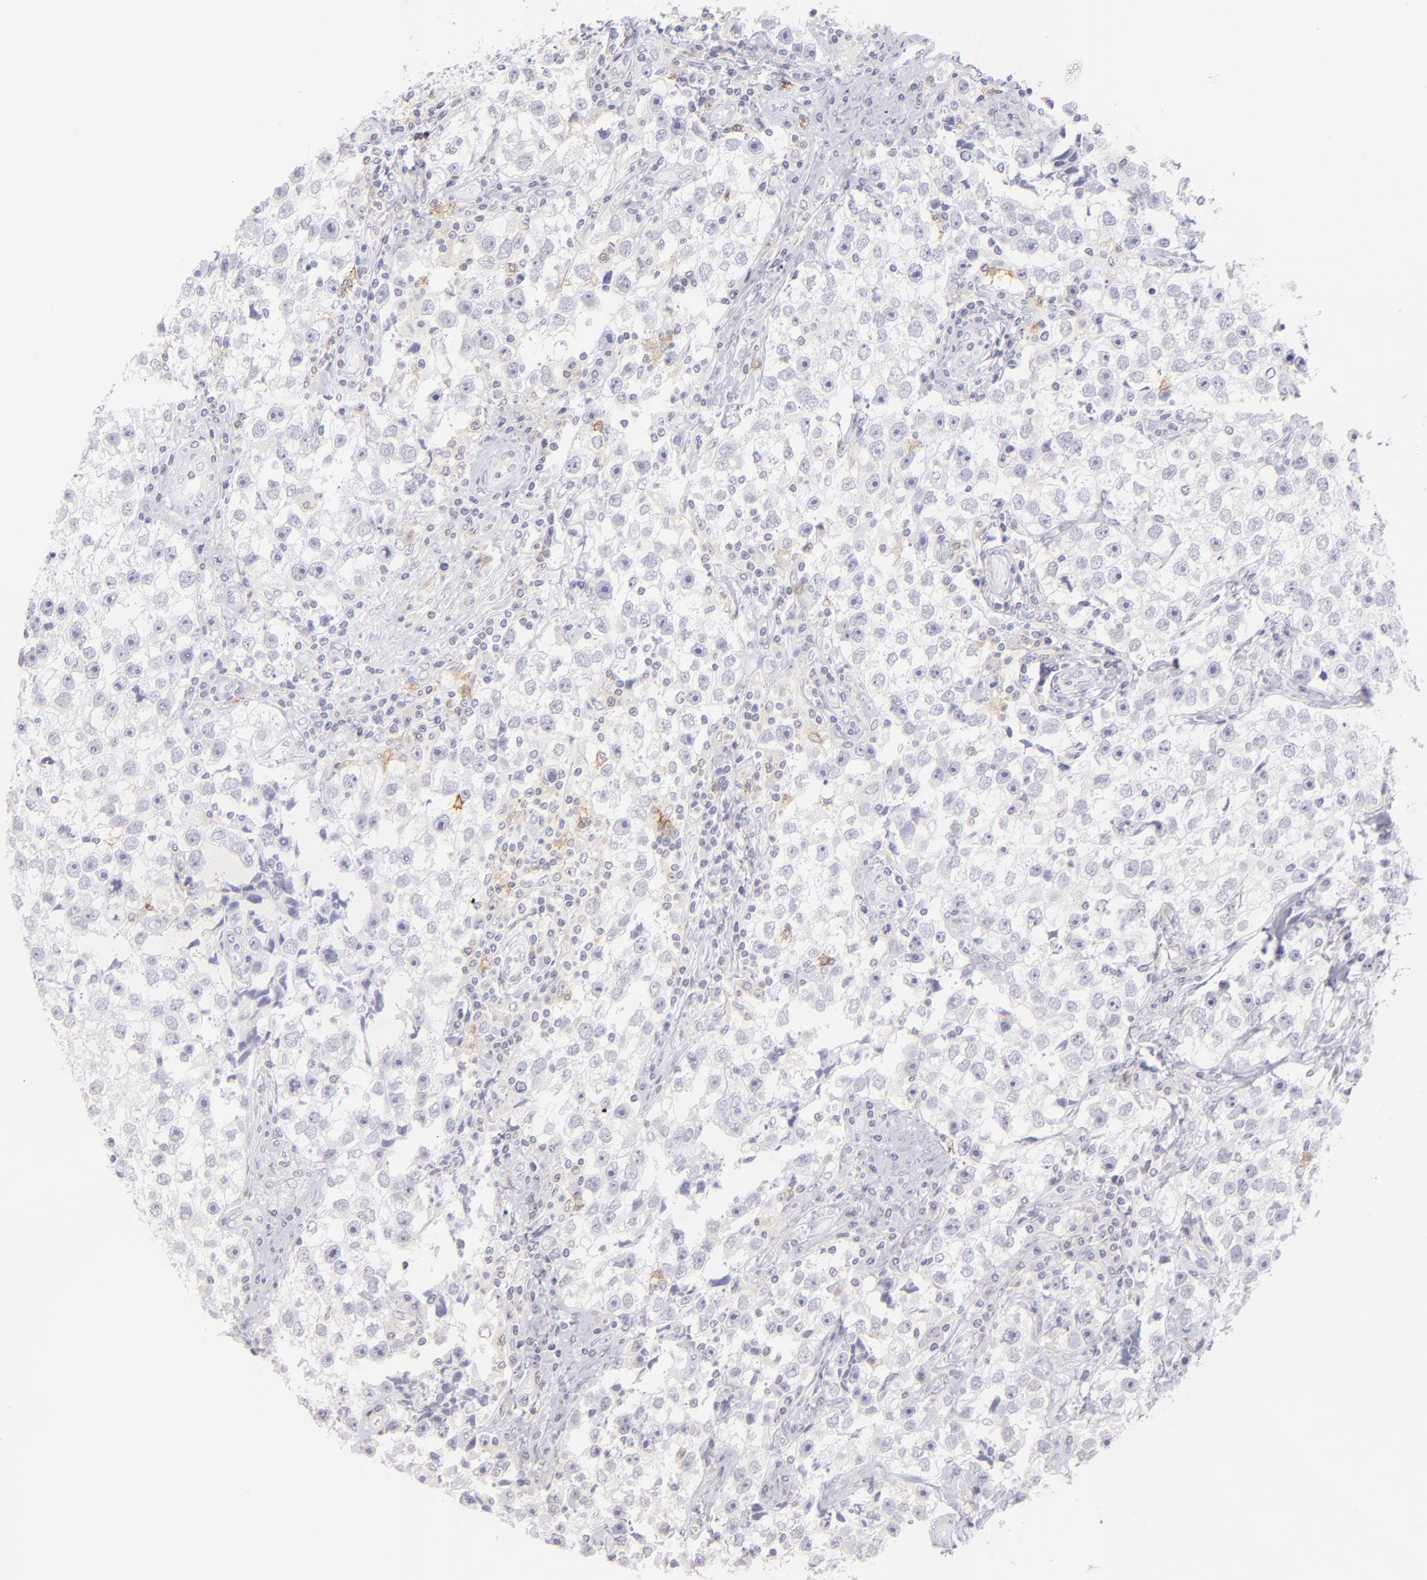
{"staining": {"intensity": "negative", "quantity": "none", "location": "none"}, "tissue": "testis cancer", "cell_type": "Tumor cells", "image_type": "cancer", "snomed": [{"axis": "morphology", "description": "Seminoma, NOS"}, {"axis": "topography", "description": "Testis"}], "caption": "This is an immunohistochemistry photomicrograph of human testis cancer (seminoma). There is no staining in tumor cells.", "gene": "IL2RA", "patient": {"sex": "male", "age": 32}}